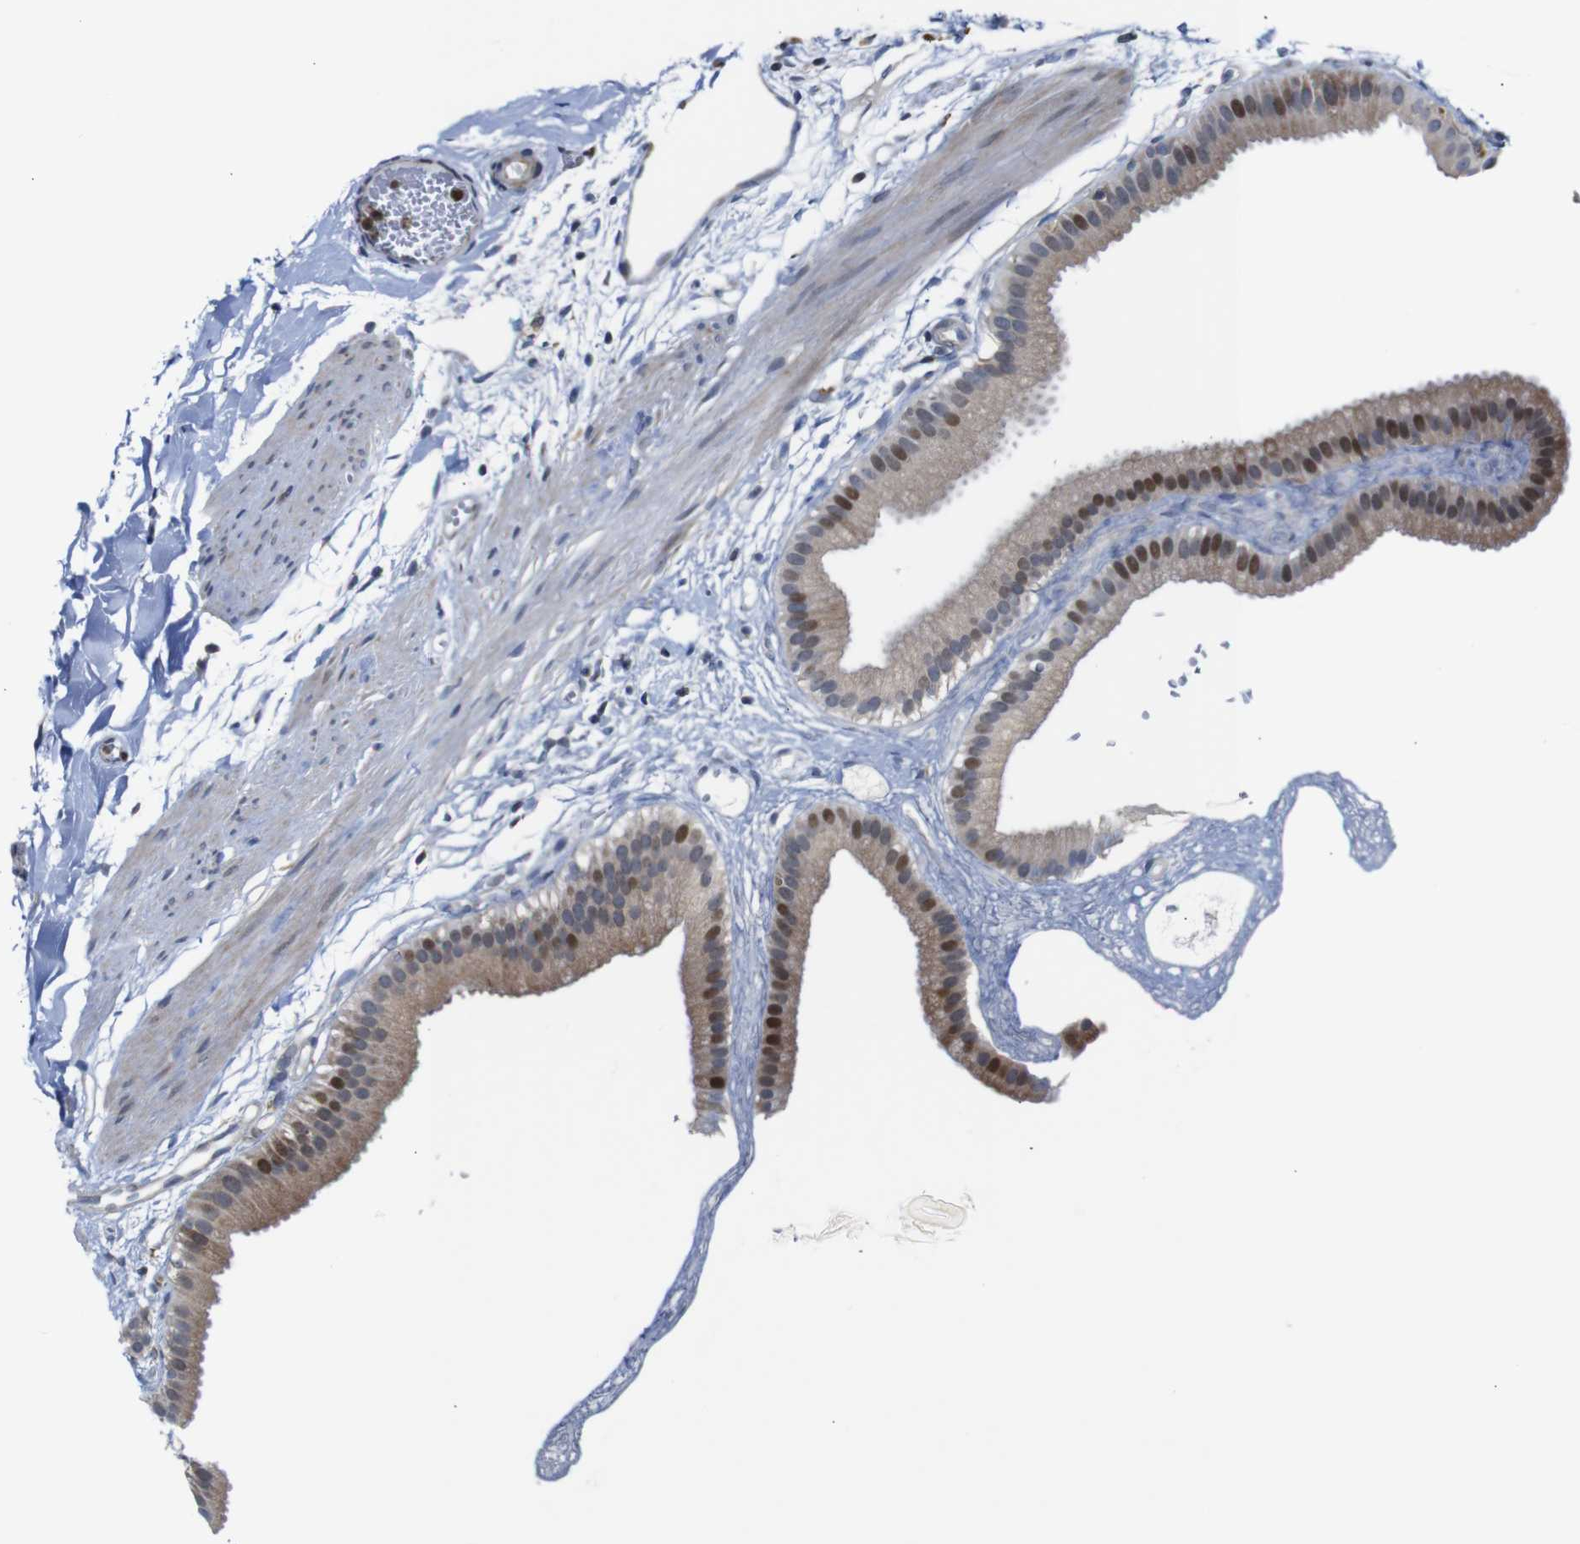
{"staining": {"intensity": "moderate", "quantity": ">75%", "location": "cytoplasmic/membranous,nuclear"}, "tissue": "gallbladder", "cell_type": "Glandular cells", "image_type": "normal", "snomed": [{"axis": "morphology", "description": "Normal tissue, NOS"}, {"axis": "topography", "description": "Gallbladder"}], "caption": "About >75% of glandular cells in unremarkable human gallbladder reveal moderate cytoplasmic/membranous,nuclear protein expression as visualized by brown immunohistochemical staining.", "gene": "PTPN1", "patient": {"sex": "female", "age": 64}}